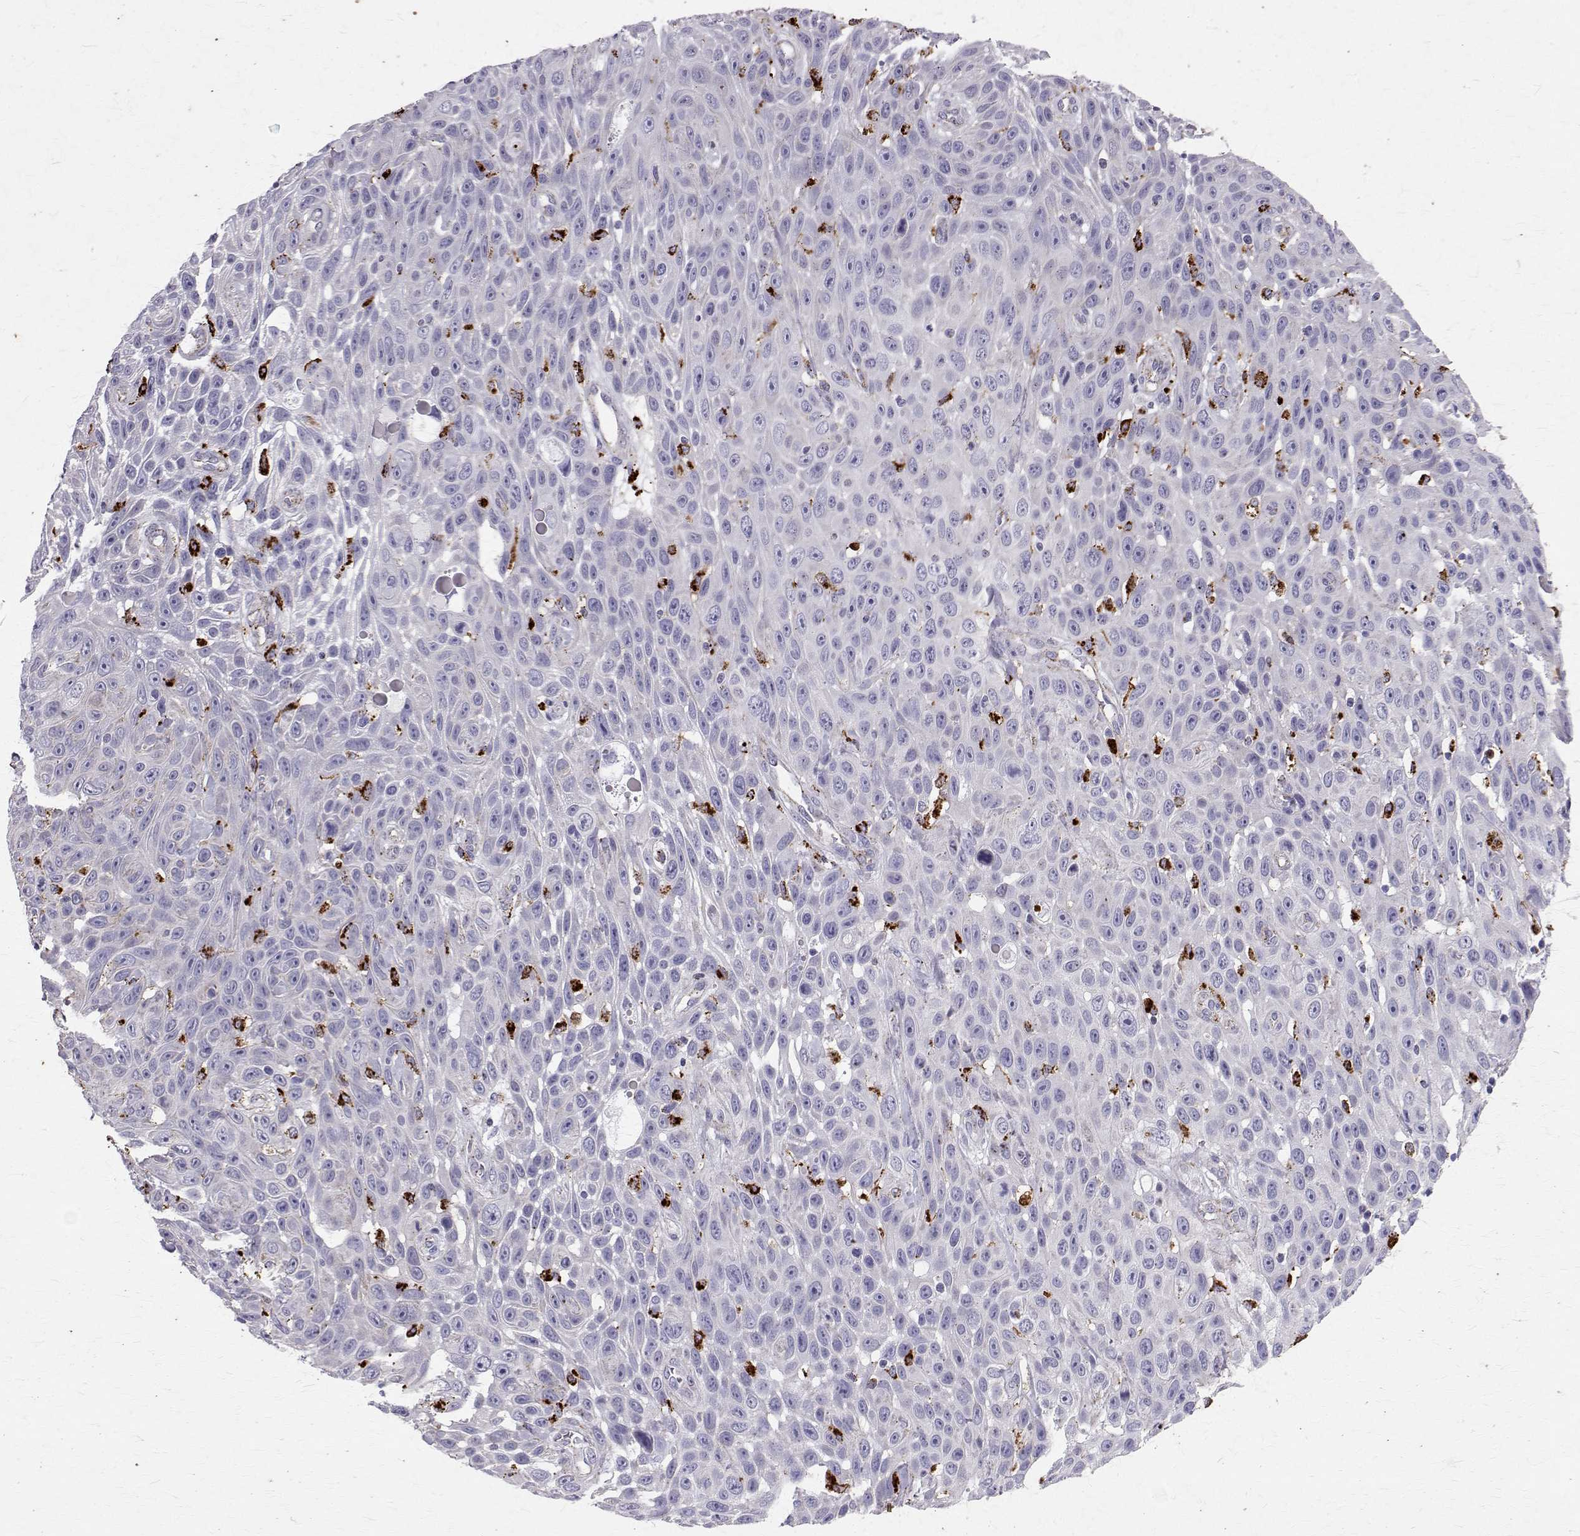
{"staining": {"intensity": "negative", "quantity": "none", "location": "none"}, "tissue": "skin cancer", "cell_type": "Tumor cells", "image_type": "cancer", "snomed": [{"axis": "morphology", "description": "Squamous cell carcinoma, NOS"}, {"axis": "topography", "description": "Skin"}], "caption": "Tumor cells show no significant positivity in skin cancer (squamous cell carcinoma).", "gene": "TPP1", "patient": {"sex": "male", "age": 82}}